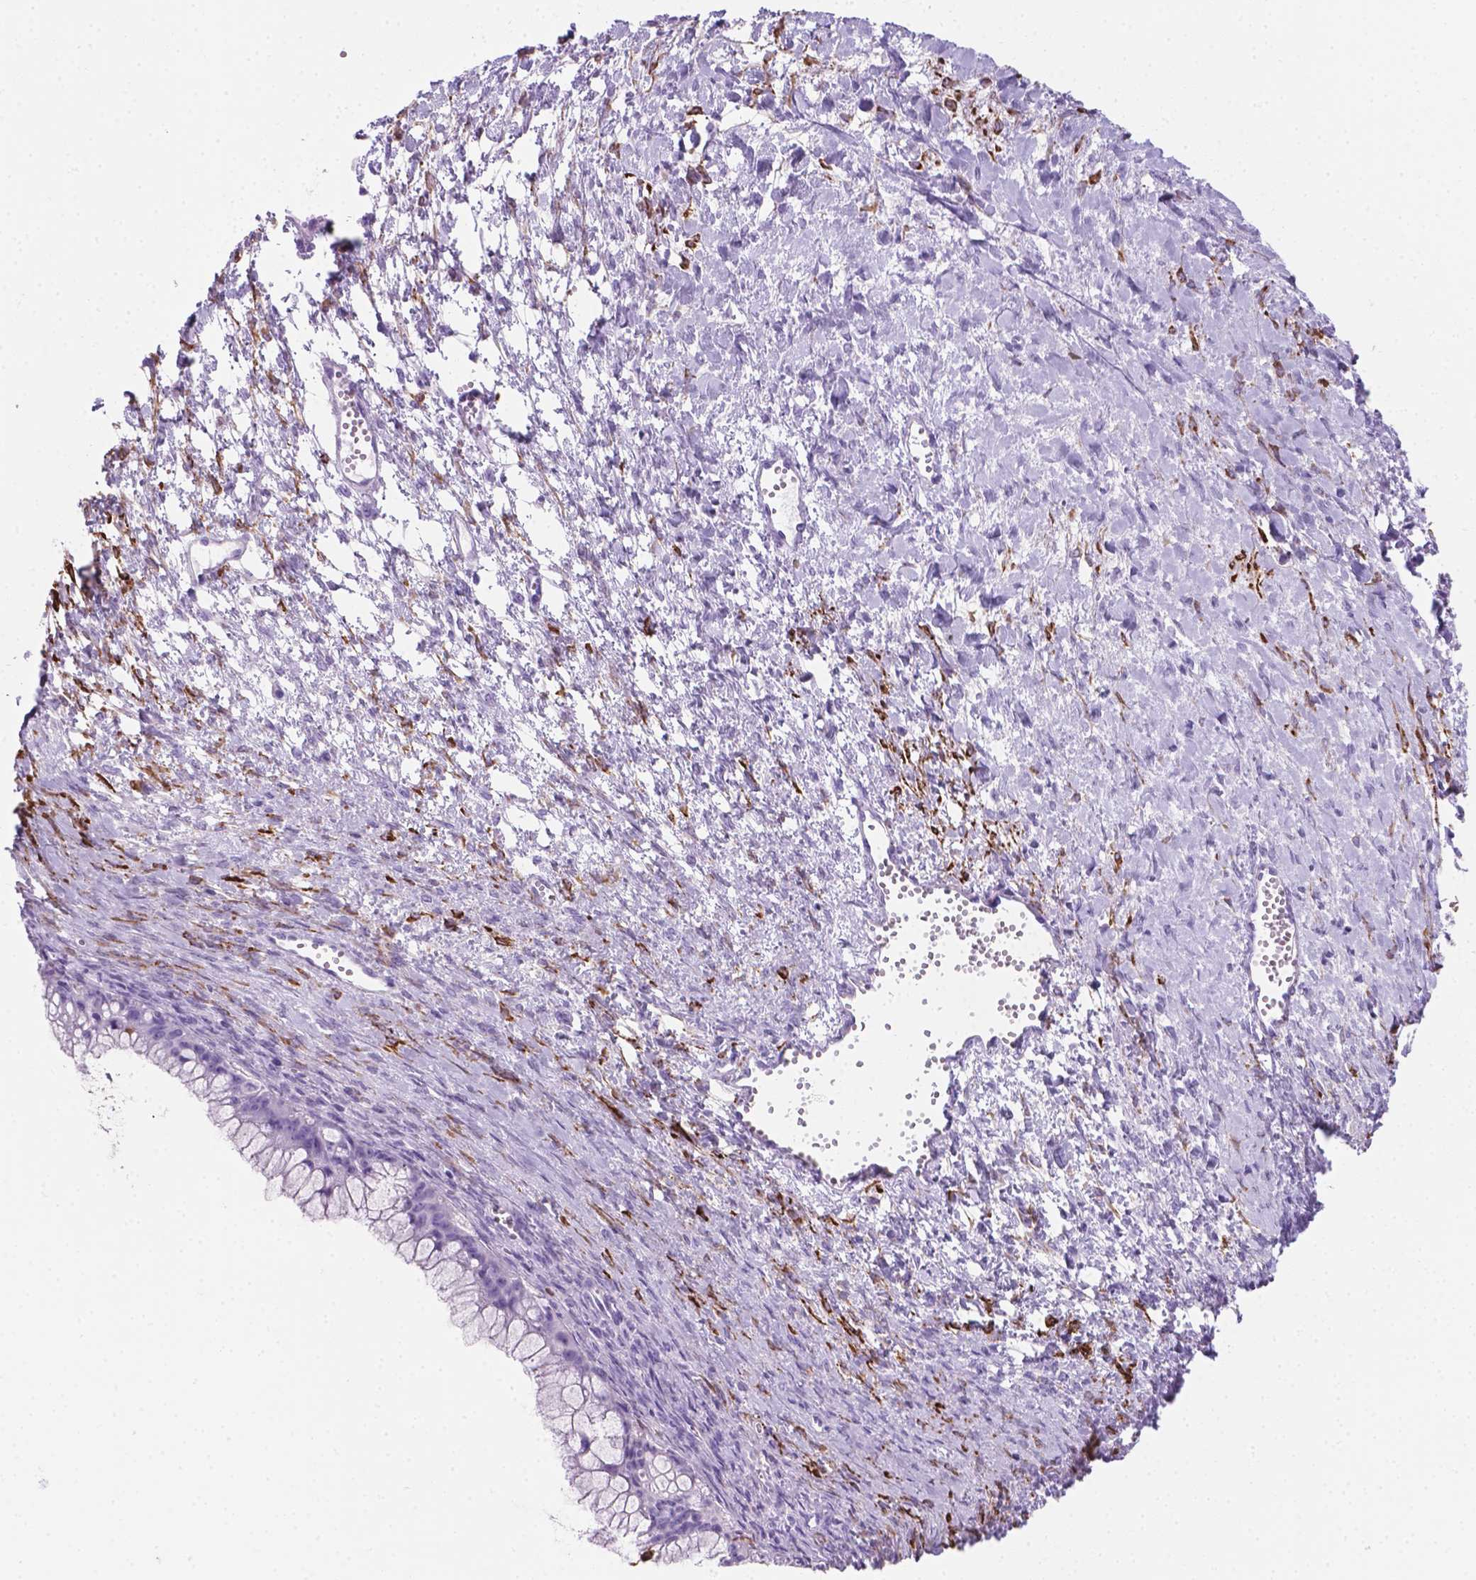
{"staining": {"intensity": "negative", "quantity": "none", "location": "none"}, "tissue": "ovarian cancer", "cell_type": "Tumor cells", "image_type": "cancer", "snomed": [{"axis": "morphology", "description": "Cystadenocarcinoma, mucinous, NOS"}, {"axis": "topography", "description": "Ovary"}], "caption": "IHC of mucinous cystadenocarcinoma (ovarian) displays no staining in tumor cells. The staining is performed using DAB (3,3'-diaminobenzidine) brown chromogen with nuclei counter-stained in using hematoxylin.", "gene": "MACF1", "patient": {"sex": "female", "age": 41}}